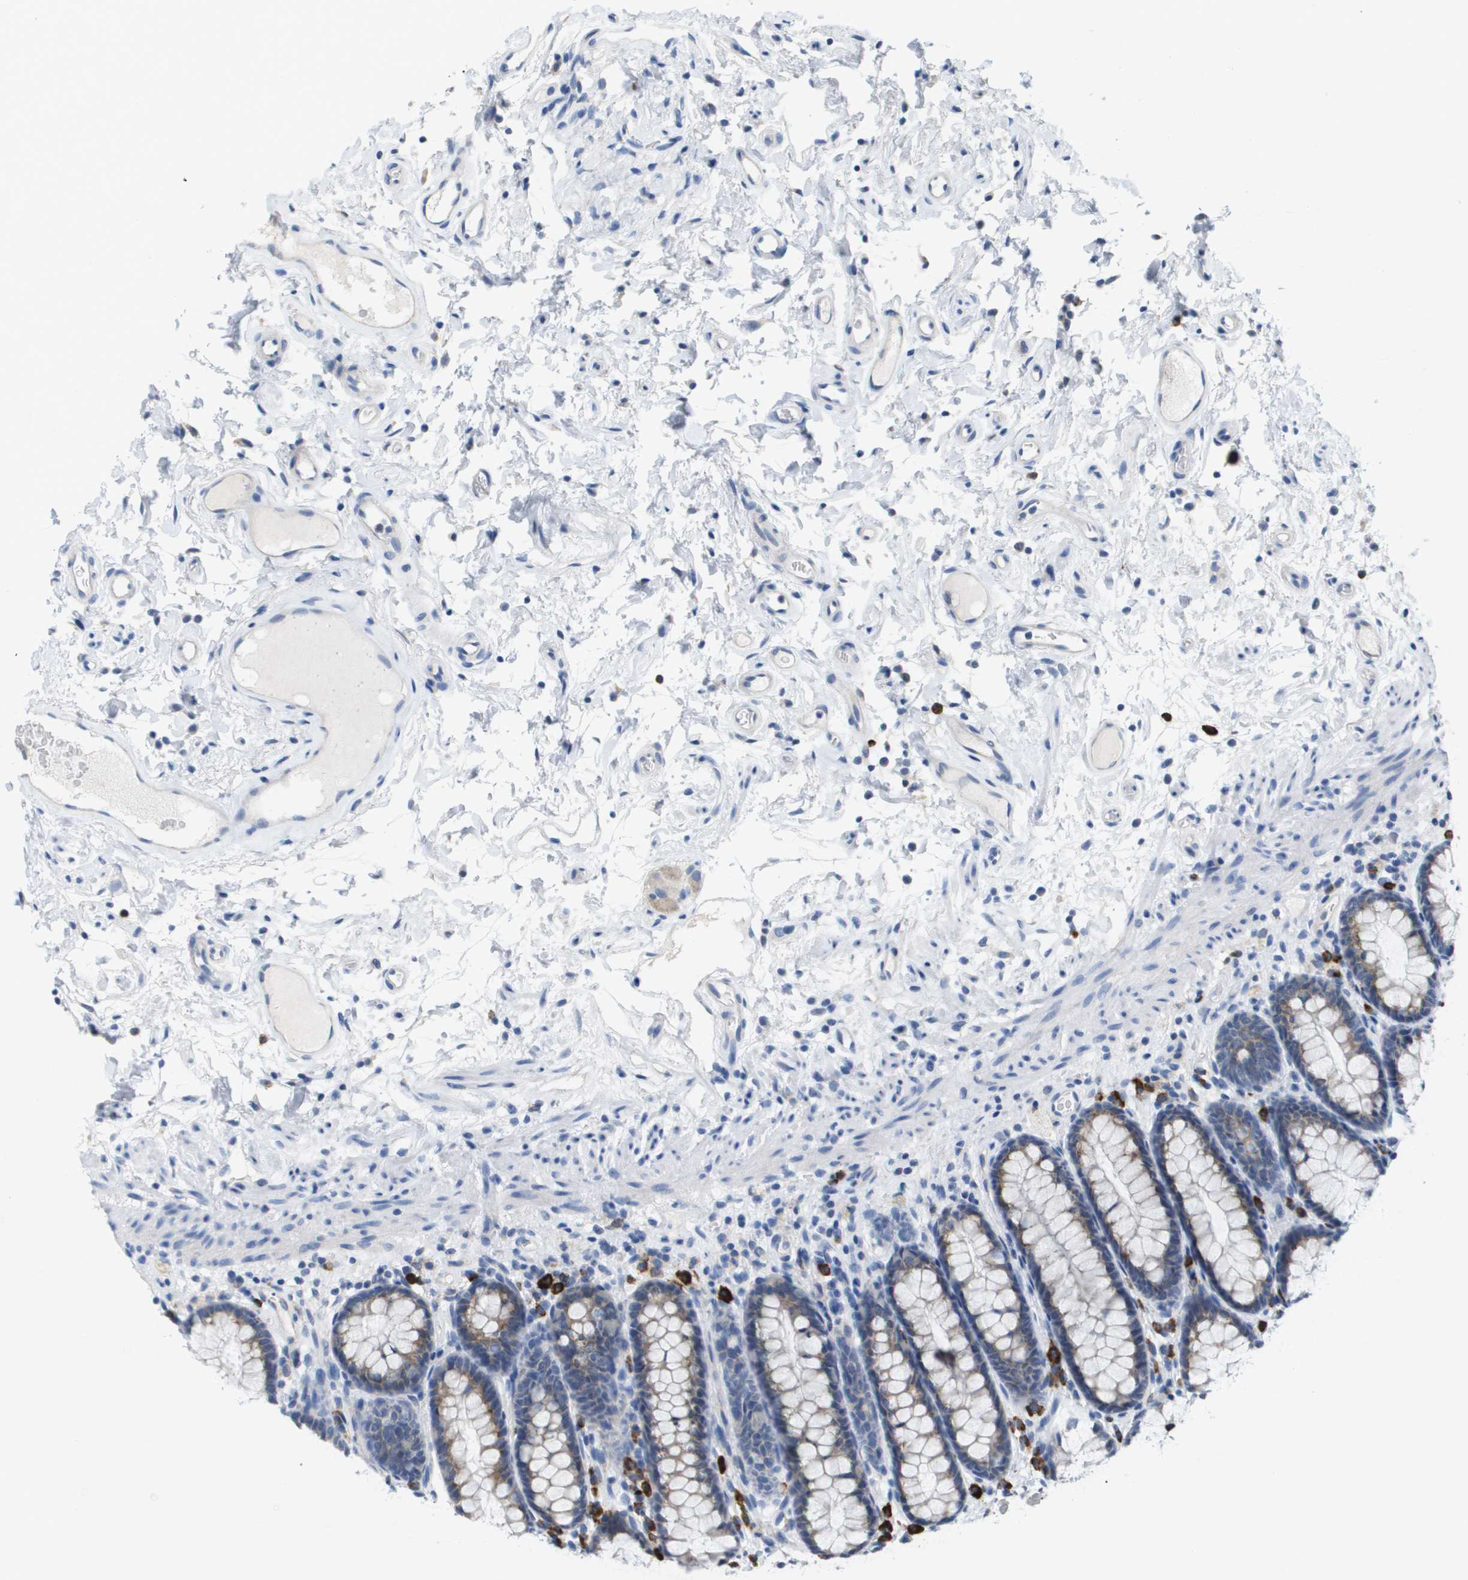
{"staining": {"intensity": "weak", "quantity": "25%-75%", "location": "cytoplasmic/membranous"}, "tissue": "rectum", "cell_type": "Glandular cells", "image_type": "normal", "snomed": [{"axis": "morphology", "description": "Normal tissue, NOS"}, {"axis": "topography", "description": "Rectum"}], "caption": "Immunohistochemical staining of normal rectum displays 25%-75% levels of weak cytoplasmic/membranous protein positivity in approximately 25%-75% of glandular cells.", "gene": "CD3G", "patient": {"sex": "male", "age": 92}}